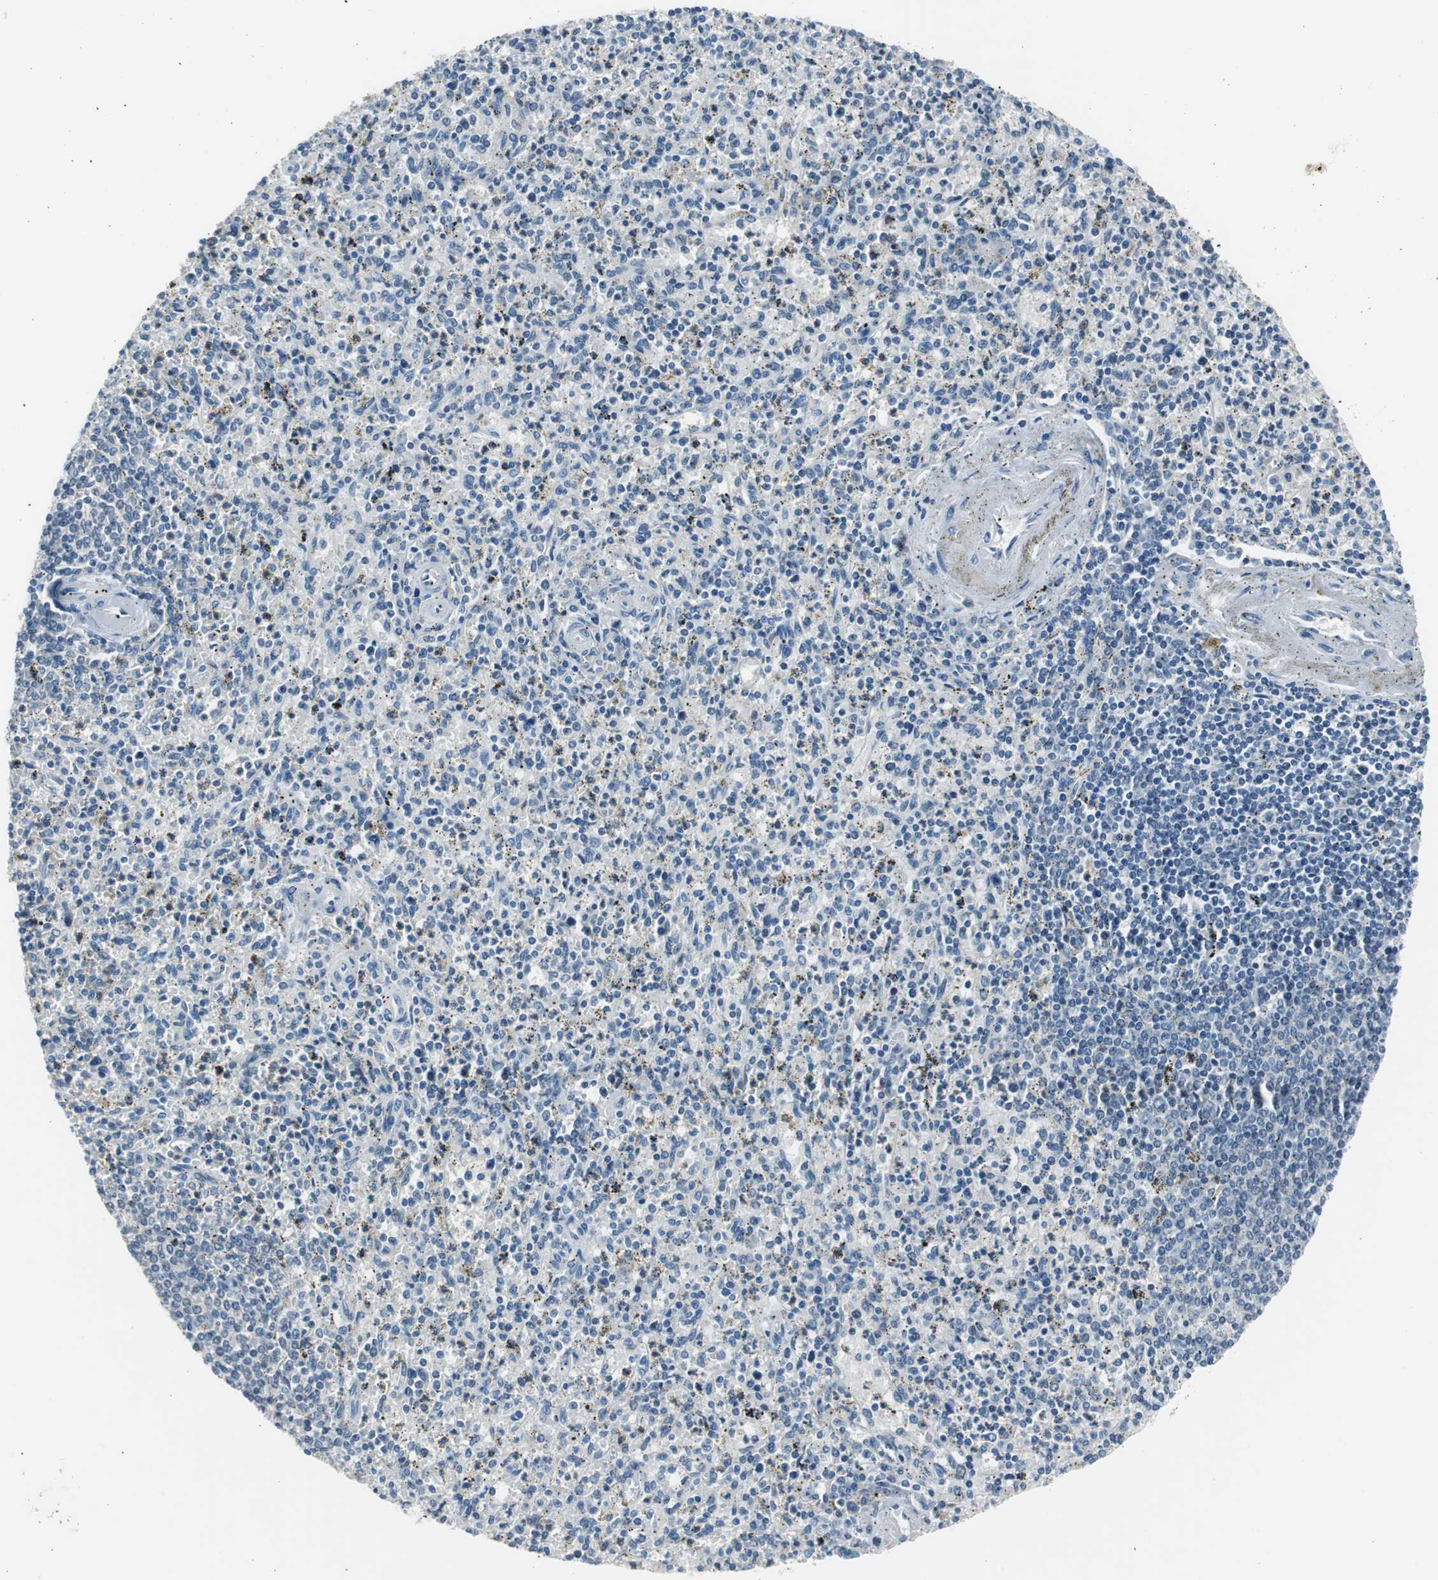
{"staining": {"intensity": "negative", "quantity": "none", "location": "none"}, "tissue": "spleen", "cell_type": "Cells in red pulp", "image_type": "normal", "snomed": [{"axis": "morphology", "description": "Normal tissue, NOS"}, {"axis": "topography", "description": "Spleen"}], "caption": "A histopathology image of spleen stained for a protein displays no brown staining in cells in red pulp. (DAB IHC visualized using brightfield microscopy, high magnification).", "gene": "PLAA", "patient": {"sex": "male", "age": 72}}